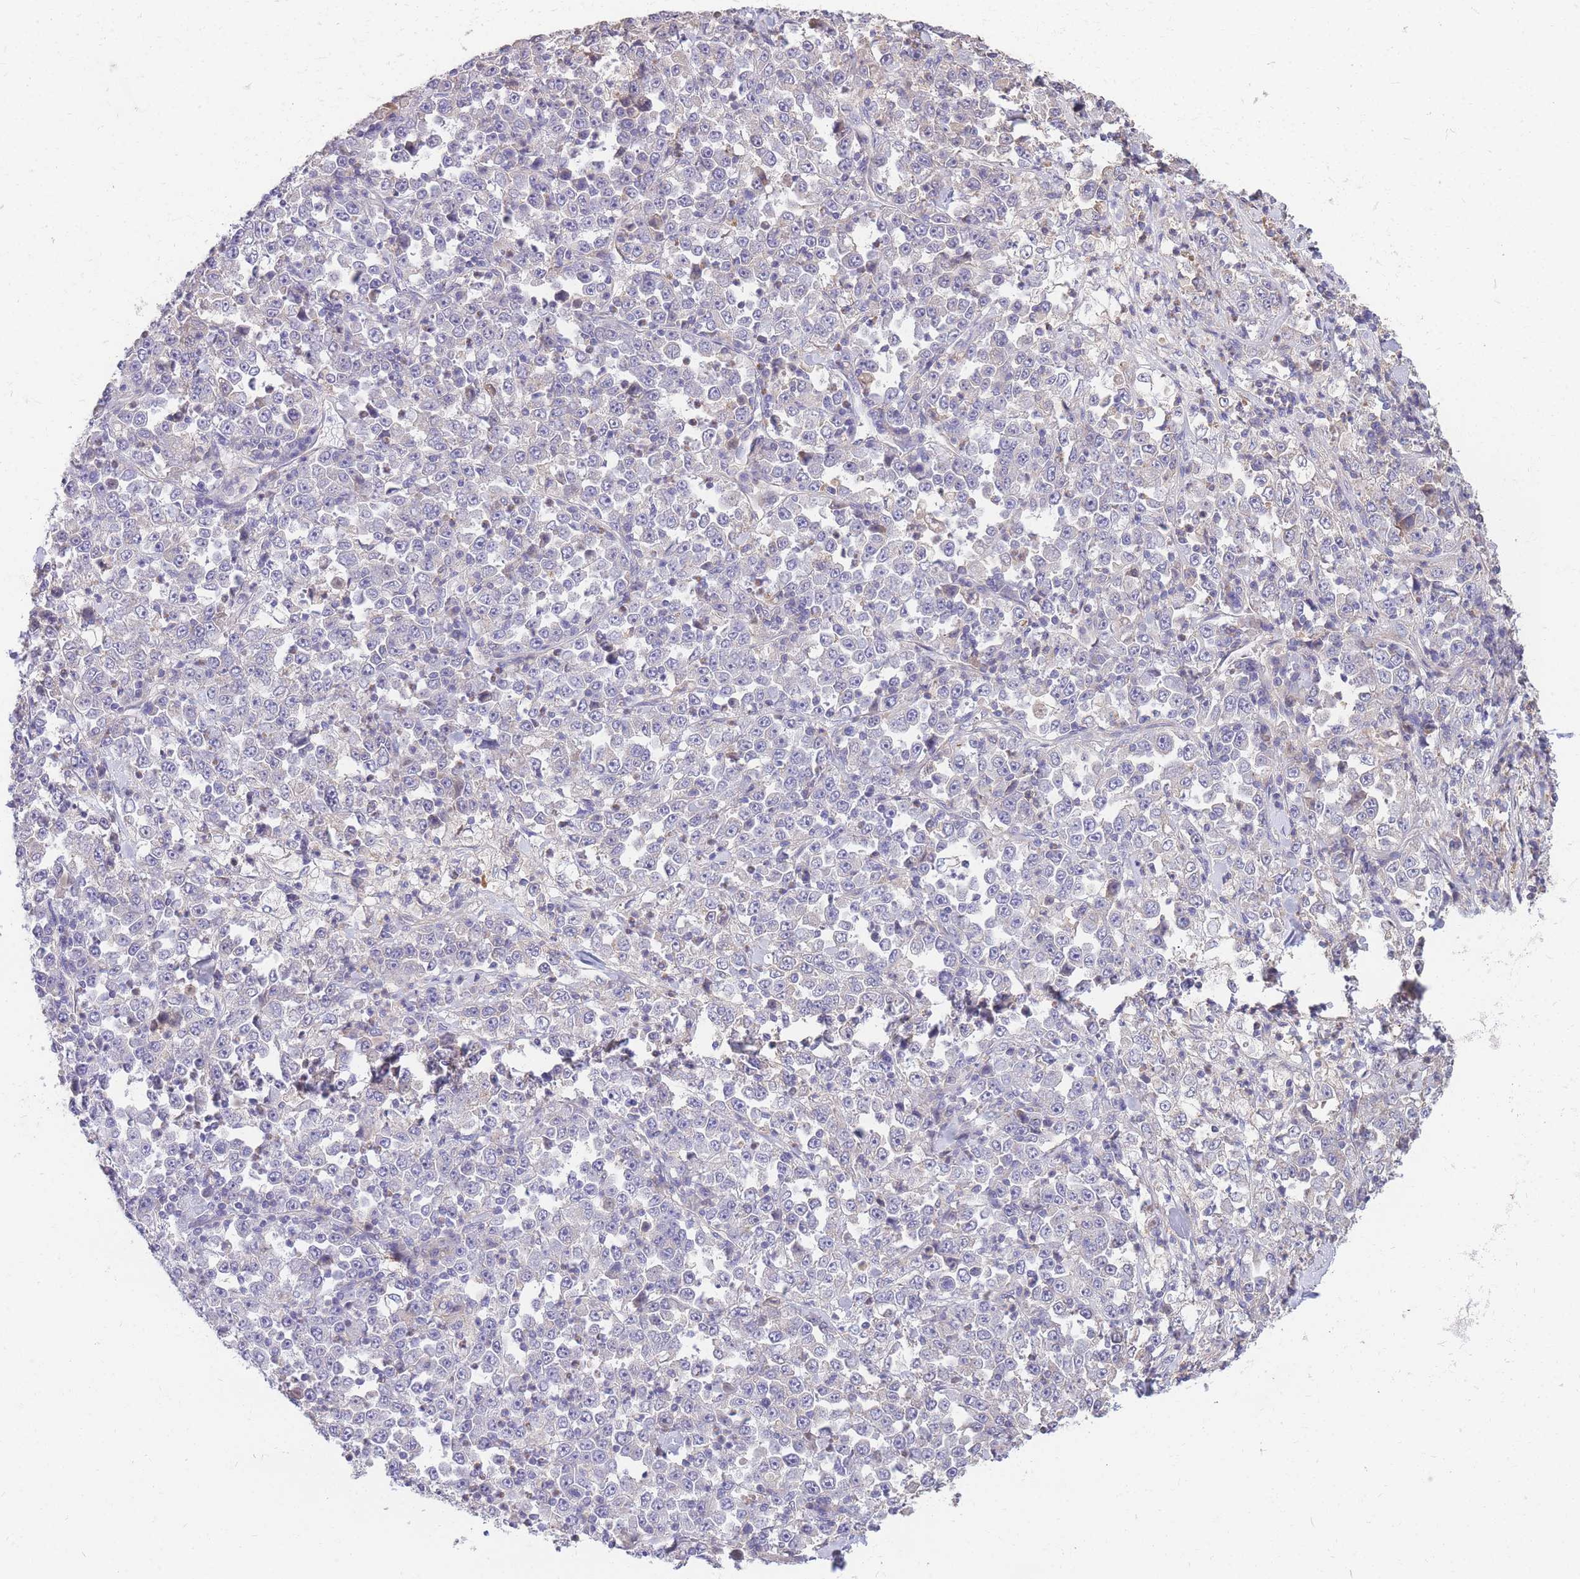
{"staining": {"intensity": "negative", "quantity": "none", "location": "none"}, "tissue": "stomach cancer", "cell_type": "Tumor cells", "image_type": "cancer", "snomed": [{"axis": "morphology", "description": "Normal tissue, NOS"}, {"axis": "morphology", "description": "Adenocarcinoma, NOS"}, {"axis": "topography", "description": "Stomach, upper"}, {"axis": "topography", "description": "Stomach"}], "caption": "Immunohistochemistry histopathology image of adenocarcinoma (stomach) stained for a protein (brown), which reveals no expression in tumor cells.", "gene": "OR5T1", "patient": {"sex": "male", "age": 59}}